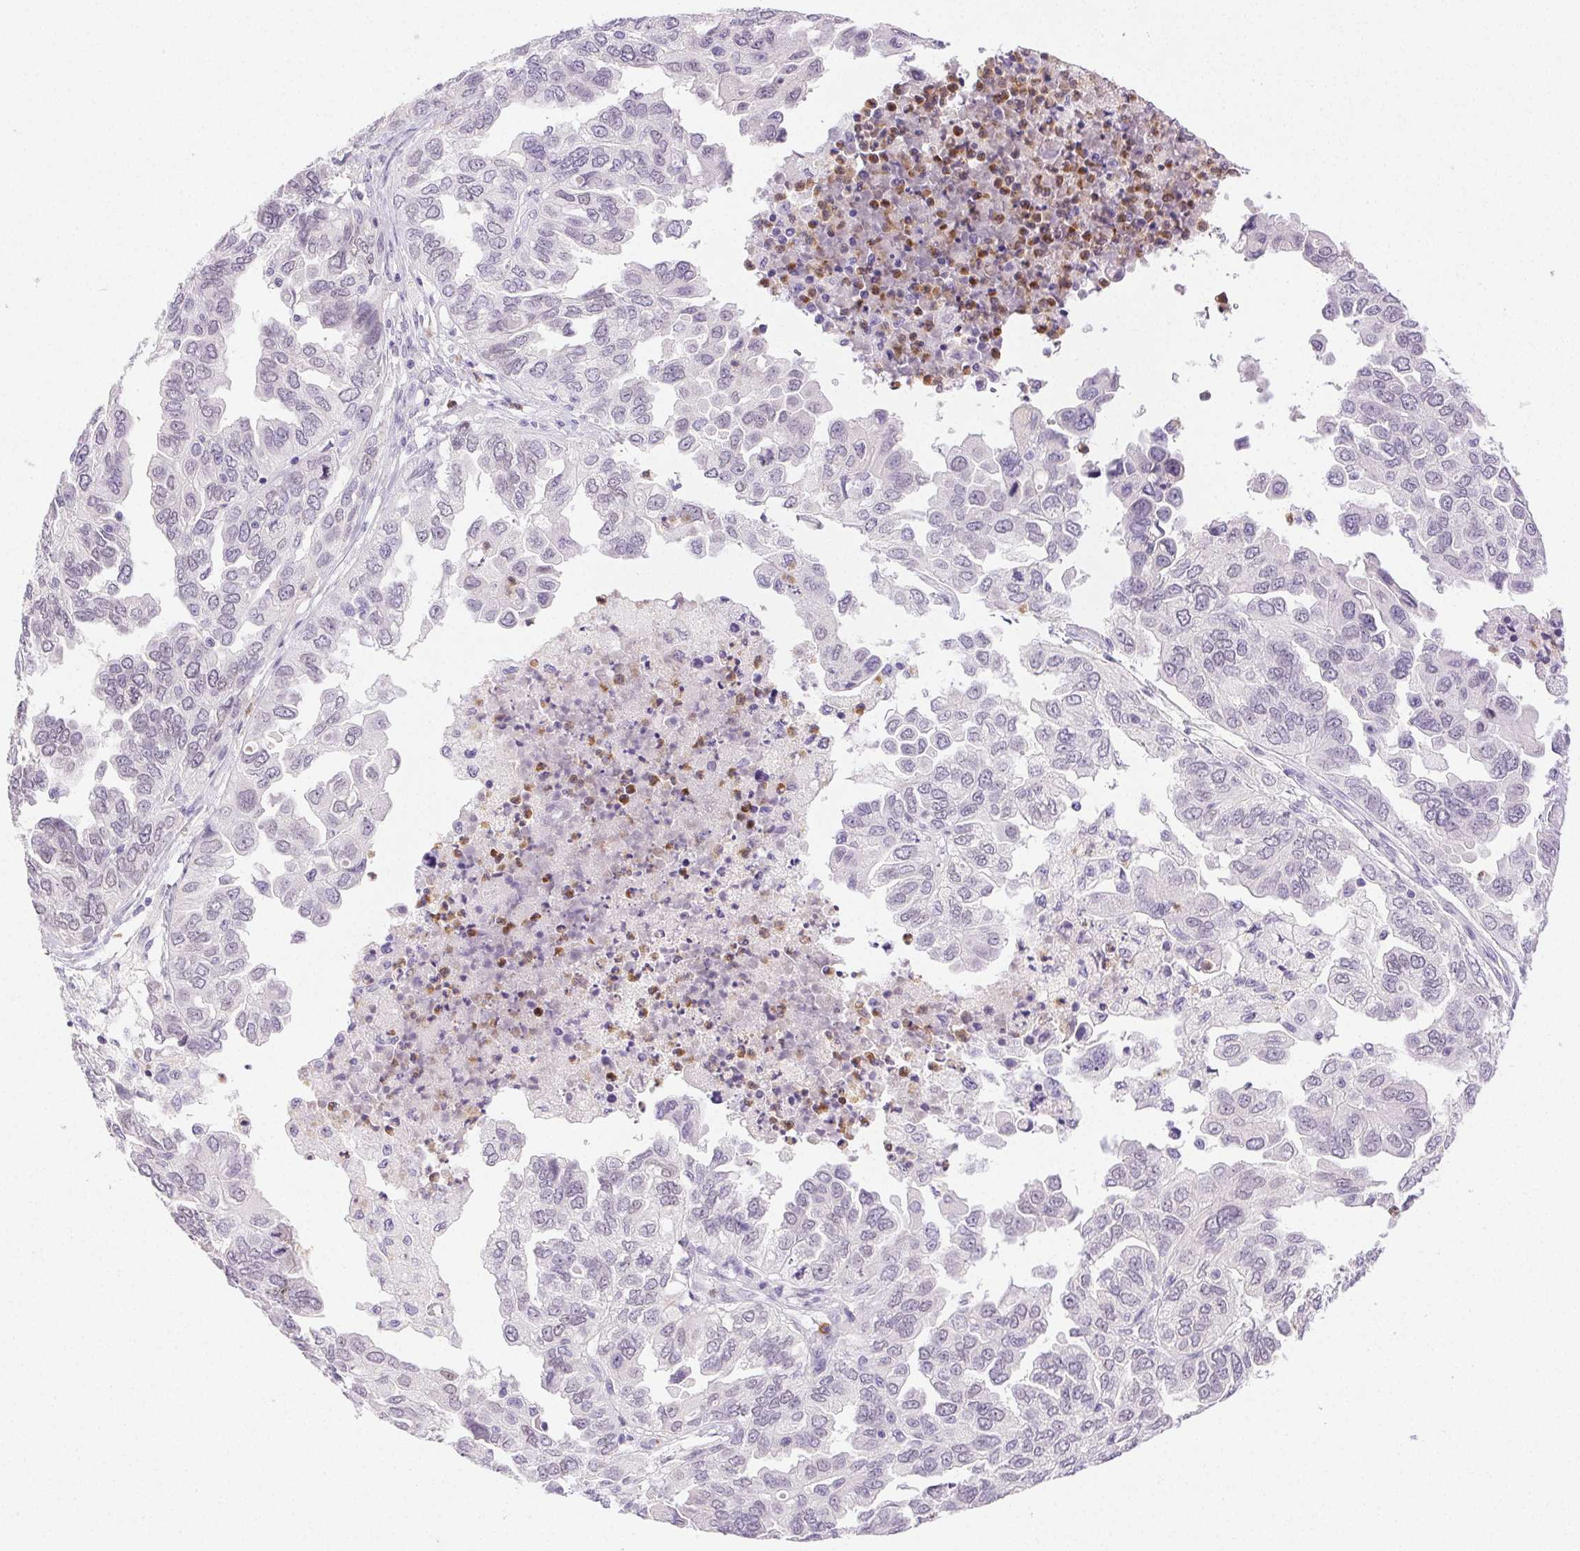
{"staining": {"intensity": "negative", "quantity": "none", "location": "none"}, "tissue": "ovarian cancer", "cell_type": "Tumor cells", "image_type": "cancer", "snomed": [{"axis": "morphology", "description": "Cystadenocarcinoma, serous, NOS"}, {"axis": "topography", "description": "Ovary"}], "caption": "This image is of ovarian cancer (serous cystadenocarcinoma) stained with IHC to label a protein in brown with the nuclei are counter-stained blue. There is no staining in tumor cells. (DAB (3,3'-diaminobenzidine) IHC, high magnification).", "gene": "EMX2", "patient": {"sex": "female", "age": 53}}